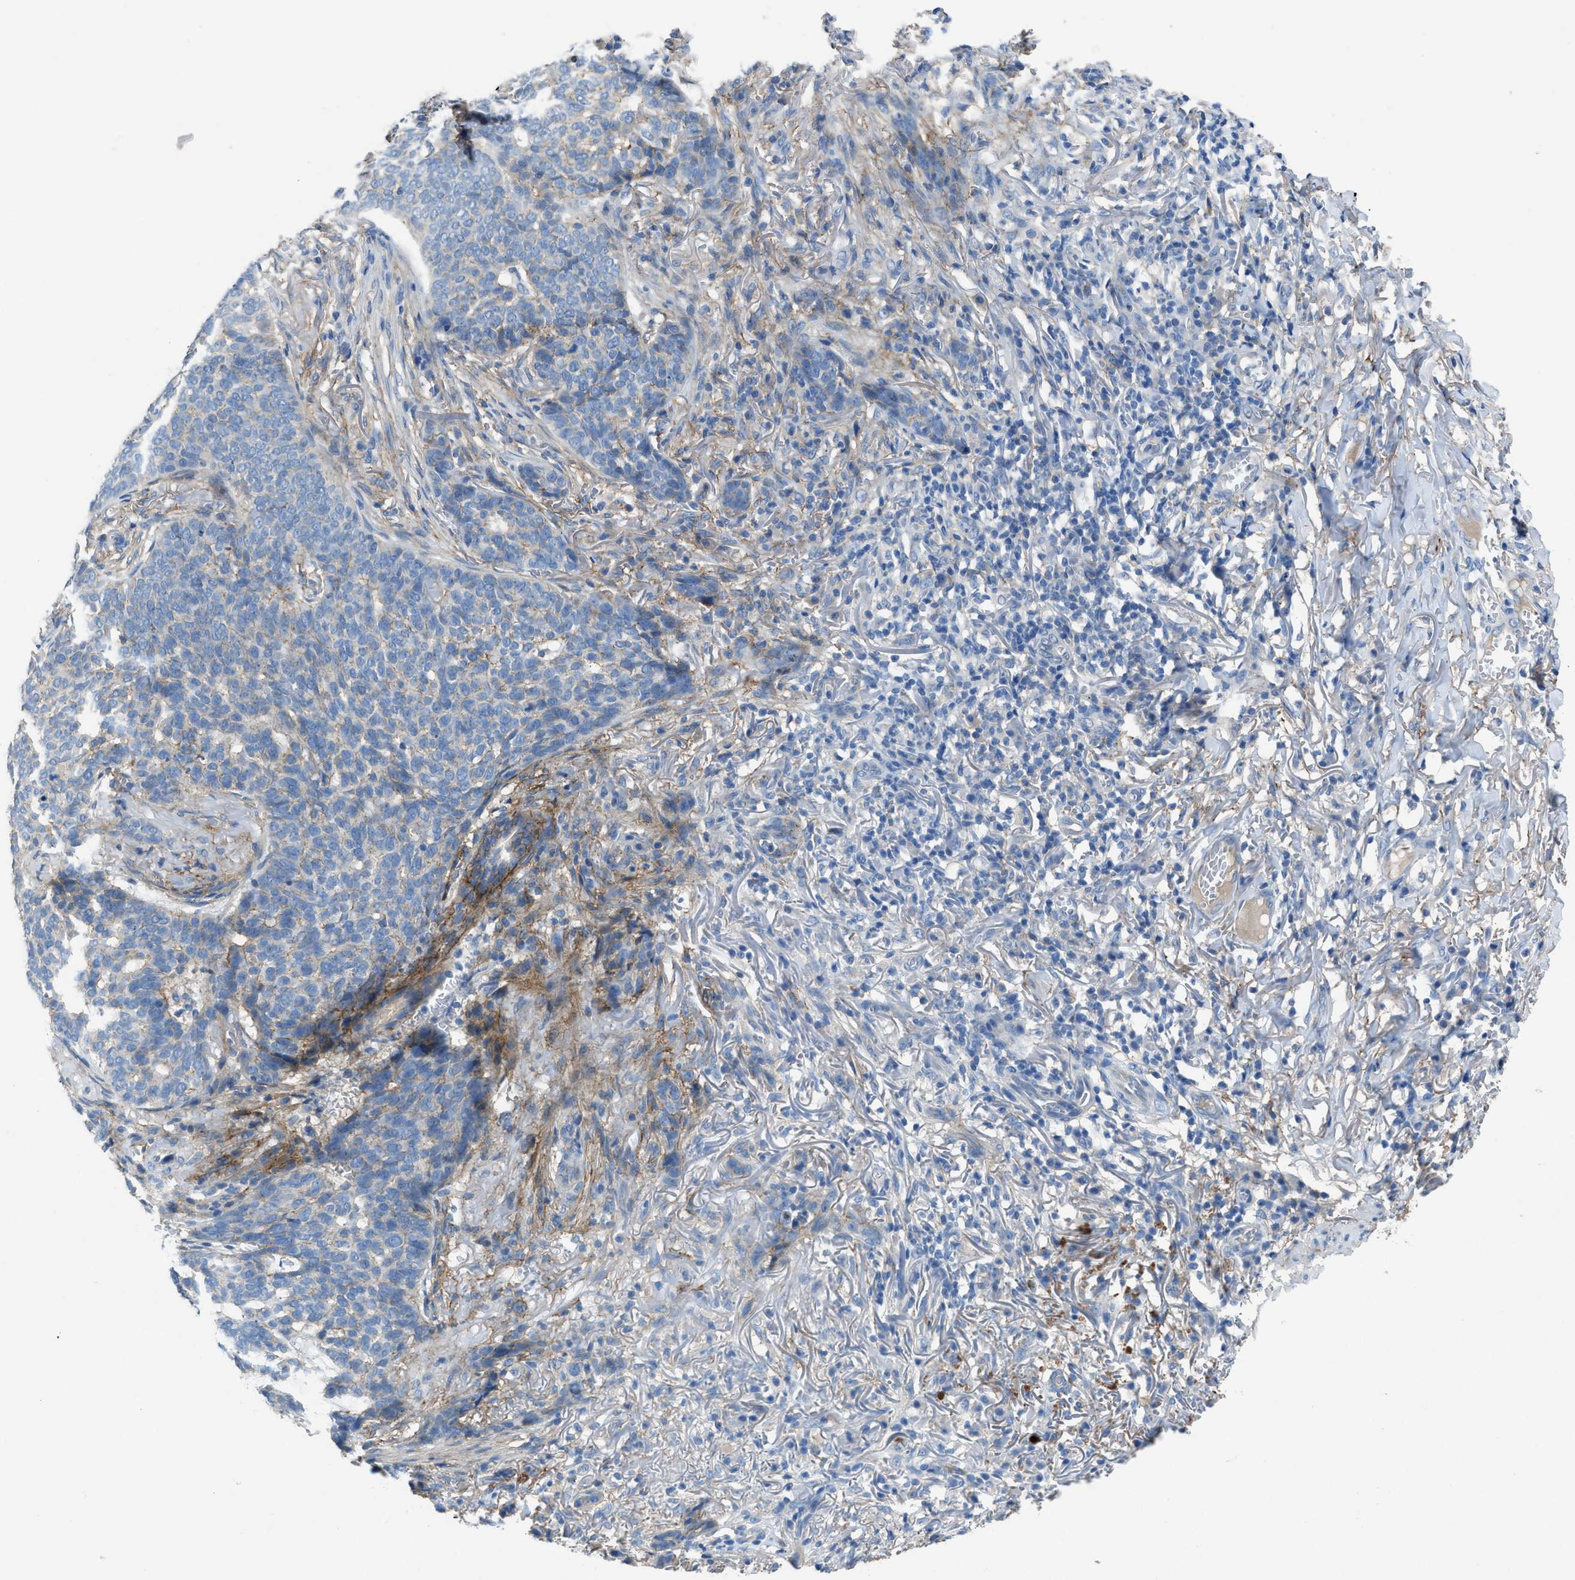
{"staining": {"intensity": "negative", "quantity": "none", "location": "none"}, "tissue": "skin cancer", "cell_type": "Tumor cells", "image_type": "cancer", "snomed": [{"axis": "morphology", "description": "Basal cell carcinoma"}, {"axis": "topography", "description": "Skin"}], "caption": "Image shows no protein staining in tumor cells of skin cancer (basal cell carcinoma) tissue. (Immunohistochemistry (ihc), brightfield microscopy, high magnification).", "gene": "PTGFRN", "patient": {"sex": "male", "age": 85}}